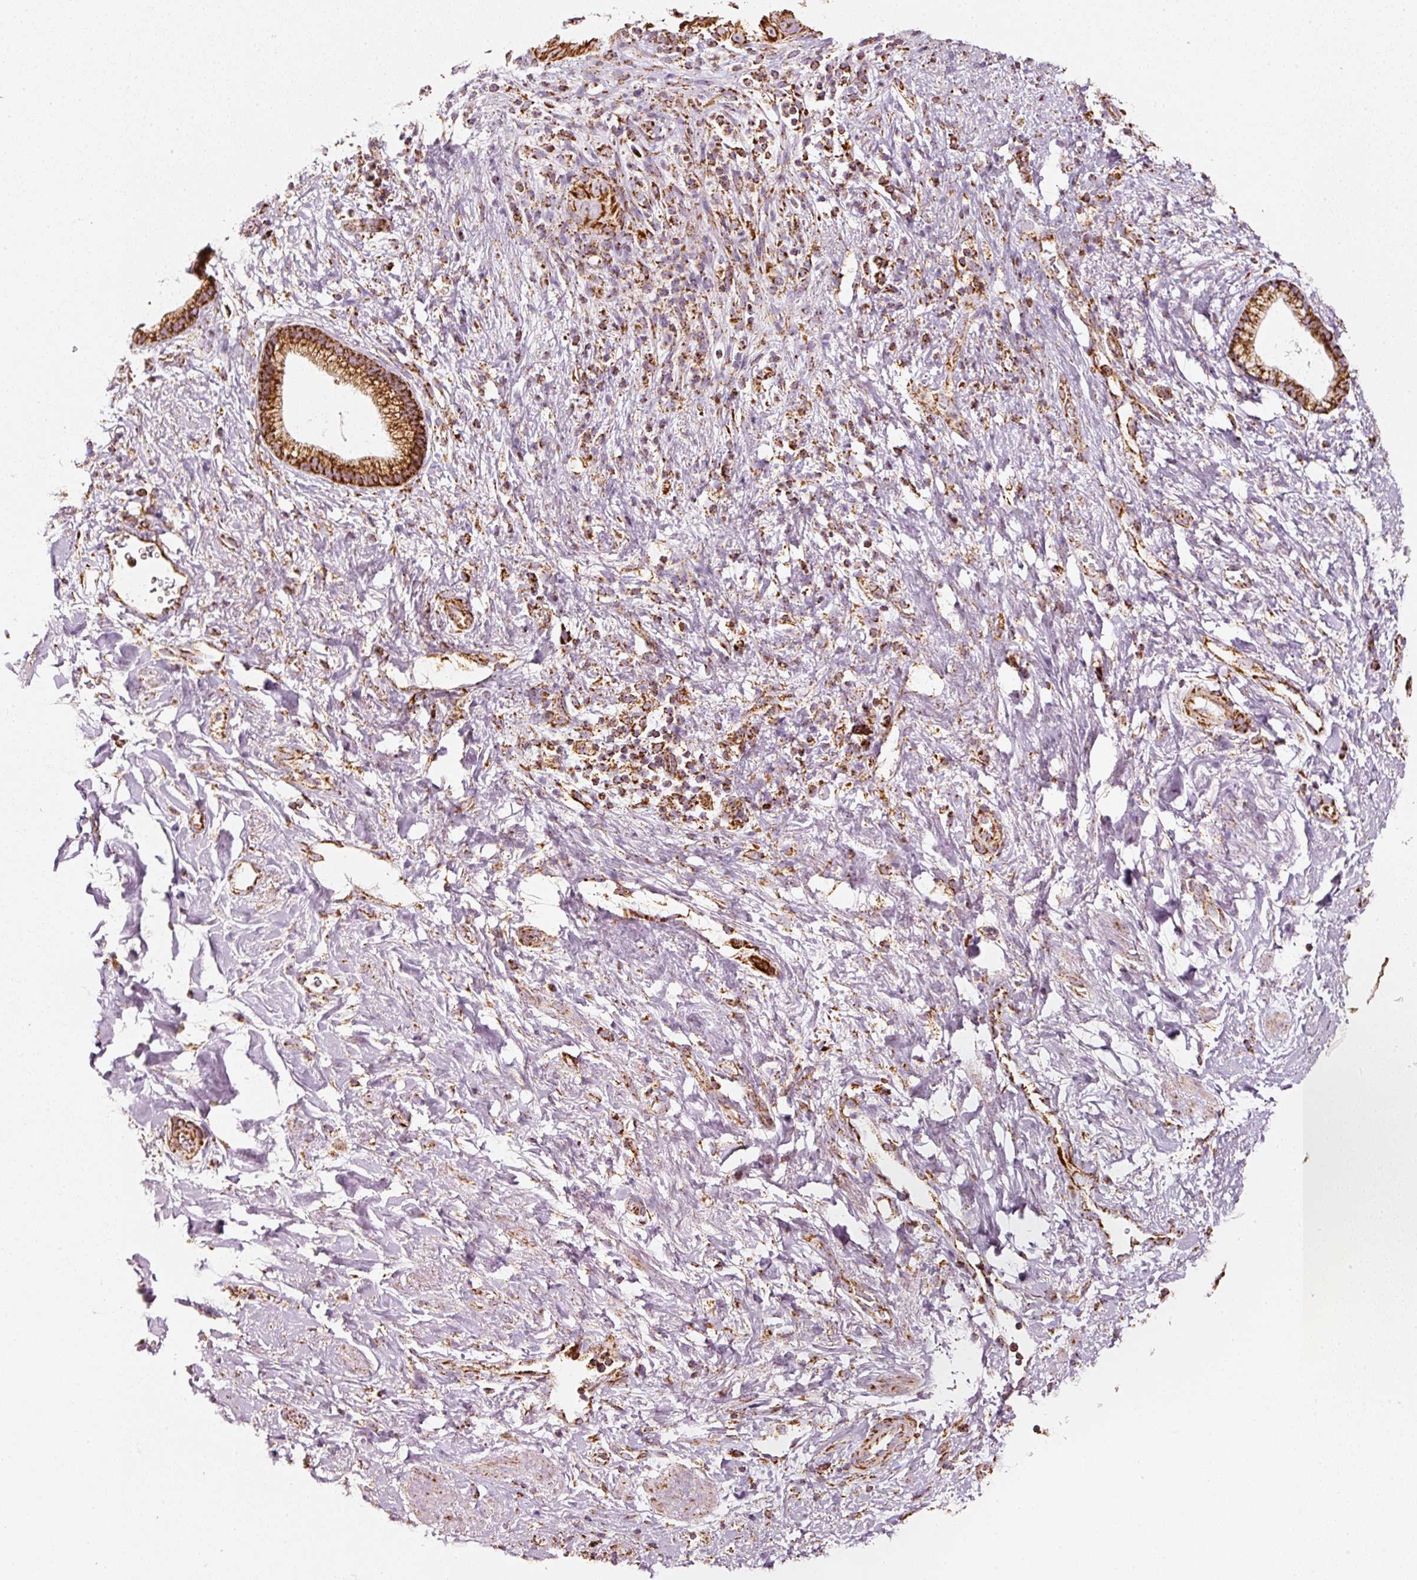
{"staining": {"intensity": "strong", "quantity": ">75%", "location": "cytoplasmic/membranous"}, "tissue": "pancreatic cancer", "cell_type": "Tumor cells", "image_type": "cancer", "snomed": [{"axis": "morphology", "description": "Adenocarcinoma, NOS"}, {"axis": "topography", "description": "Pancreas"}], "caption": "Brown immunohistochemical staining in pancreatic cancer (adenocarcinoma) shows strong cytoplasmic/membranous expression in about >75% of tumor cells.", "gene": "UQCRC1", "patient": {"sex": "female", "age": 78}}